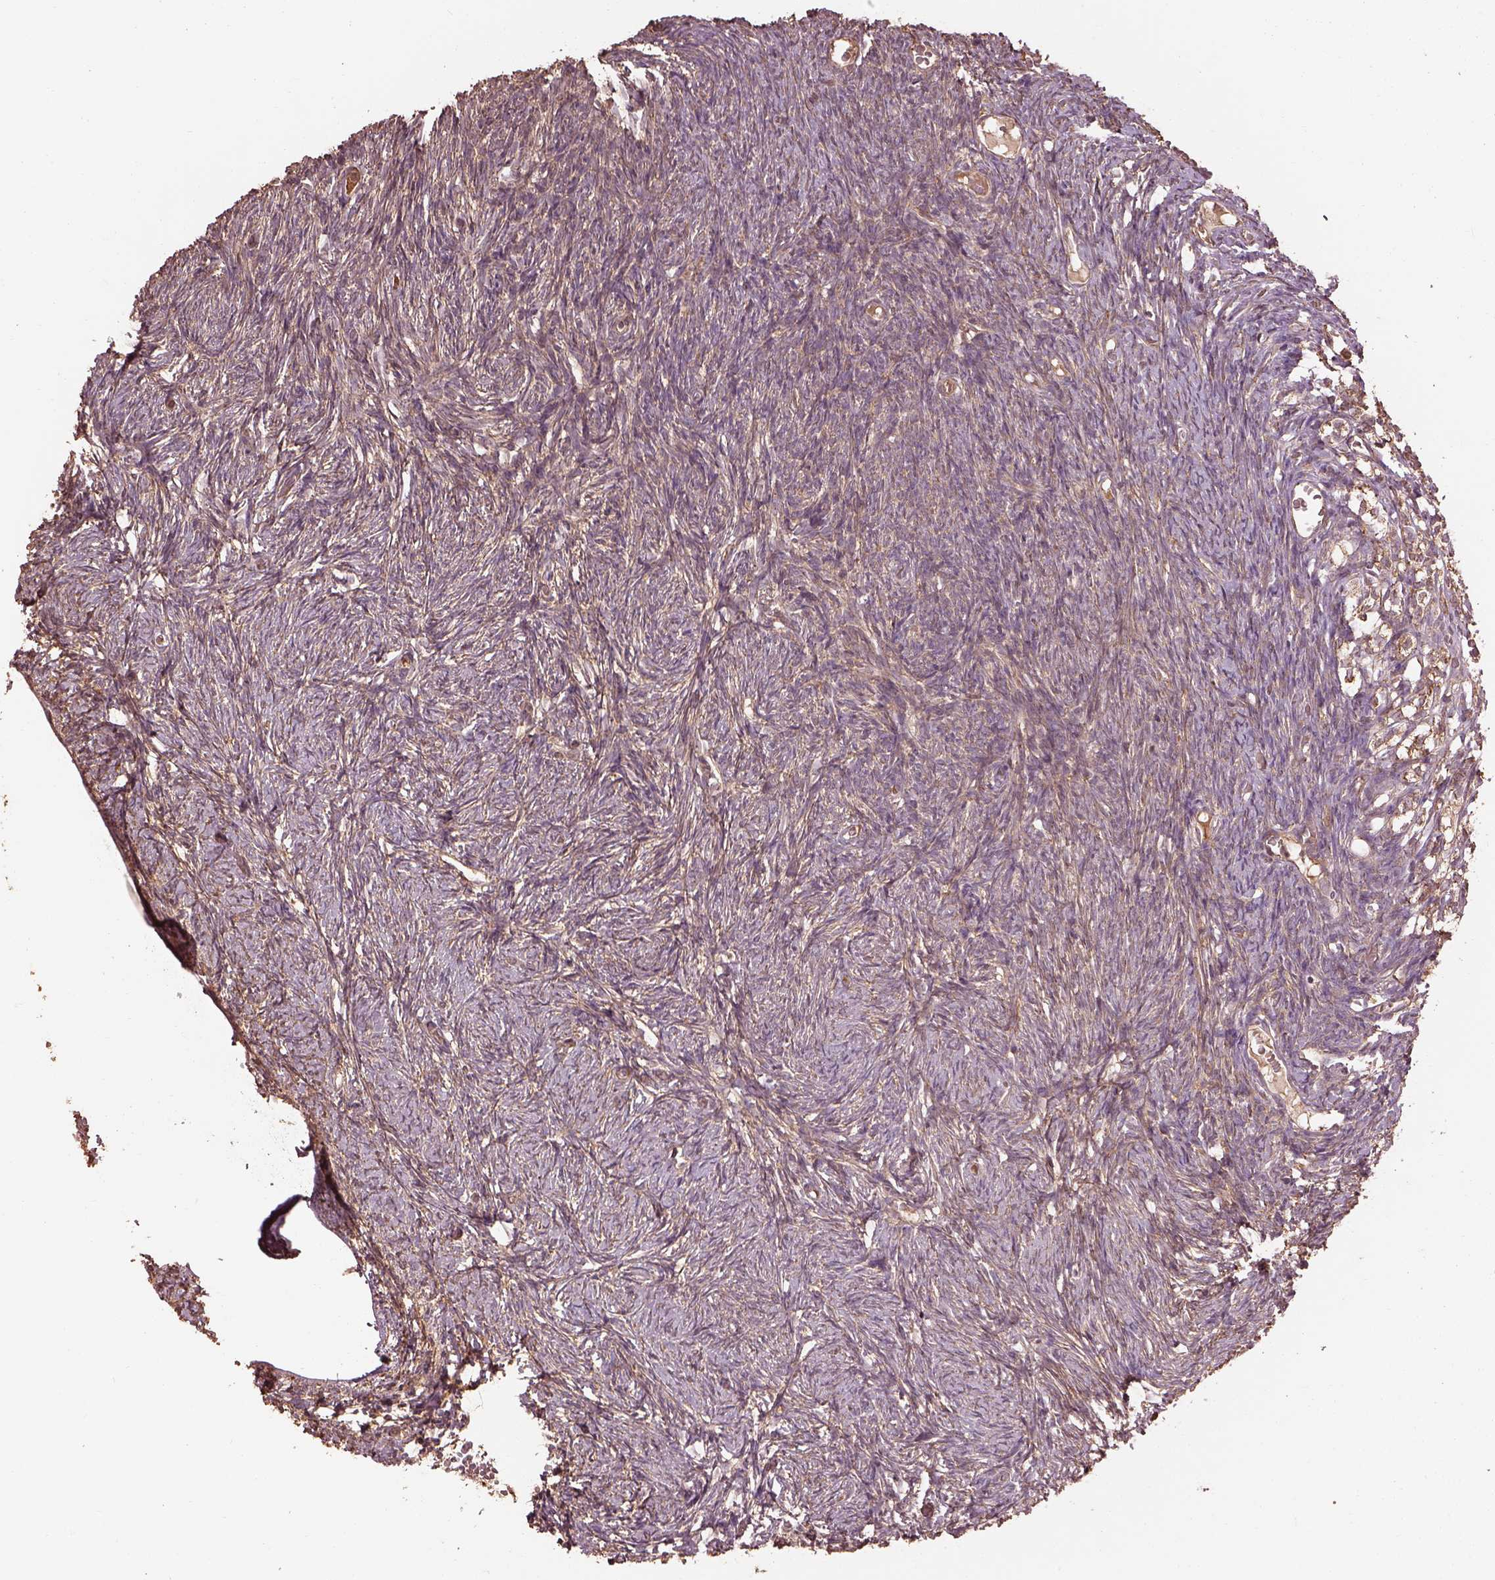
{"staining": {"intensity": "negative", "quantity": "none", "location": "none"}, "tissue": "ovary", "cell_type": "Ovarian stroma cells", "image_type": "normal", "snomed": [{"axis": "morphology", "description": "Normal tissue, NOS"}, {"axis": "topography", "description": "Ovary"}], "caption": "DAB (3,3'-diaminobenzidine) immunohistochemical staining of normal human ovary shows no significant expression in ovarian stroma cells.", "gene": "METTL4", "patient": {"sex": "female", "age": 39}}